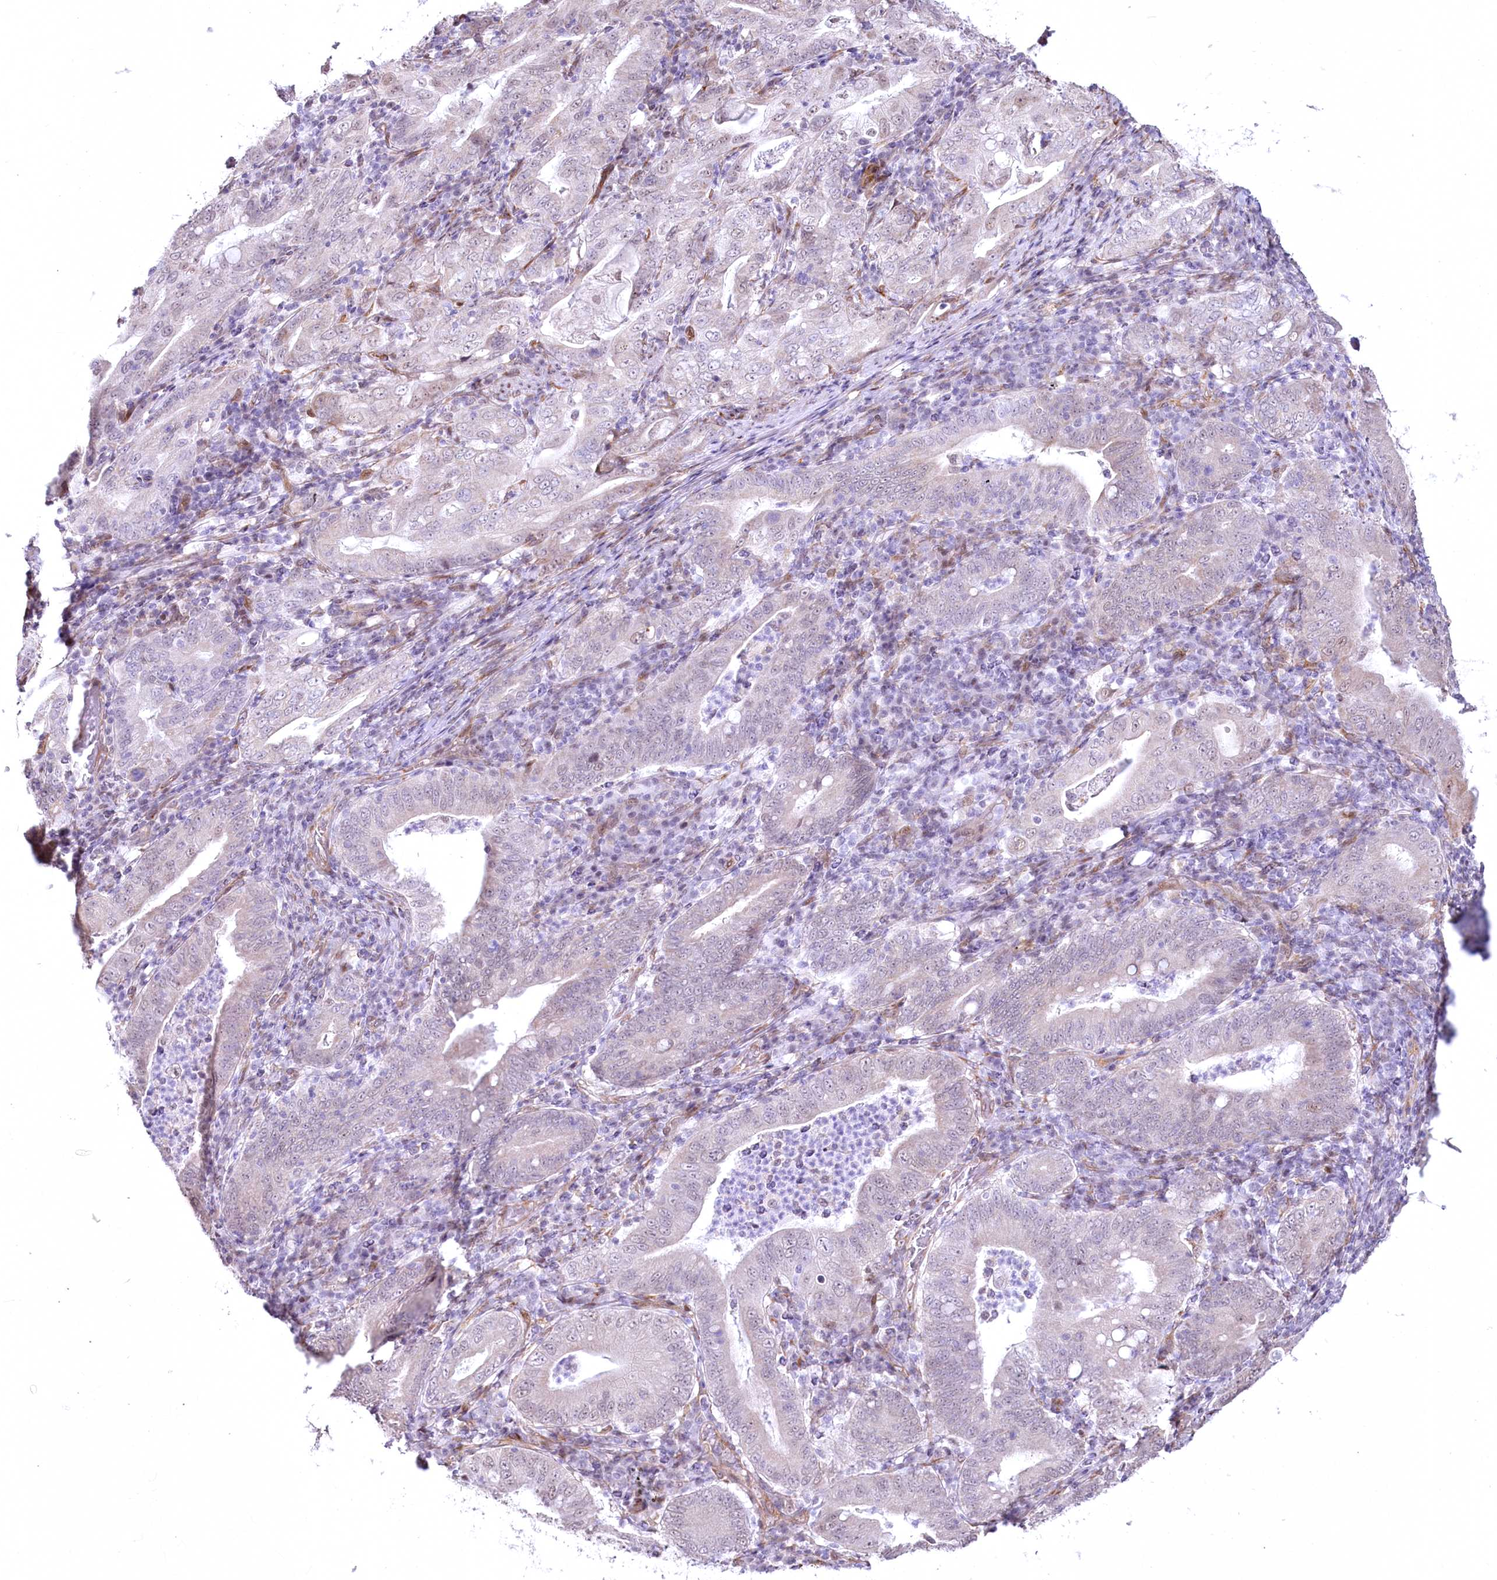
{"staining": {"intensity": "moderate", "quantity": "<25%", "location": "nuclear"}, "tissue": "stomach cancer", "cell_type": "Tumor cells", "image_type": "cancer", "snomed": [{"axis": "morphology", "description": "Normal tissue, NOS"}, {"axis": "morphology", "description": "Adenocarcinoma, NOS"}, {"axis": "topography", "description": "Esophagus"}, {"axis": "topography", "description": "Stomach, upper"}, {"axis": "topography", "description": "Peripheral nerve tissue"}], "caption": "The micrograph exhibits immunohistochemical staining of stomach cancer. There is moderate nuclear expression is appreciated in about <25% of tumor cells.", "gene": "YBX3", "patient": {"sex": "male", "age": 62}}